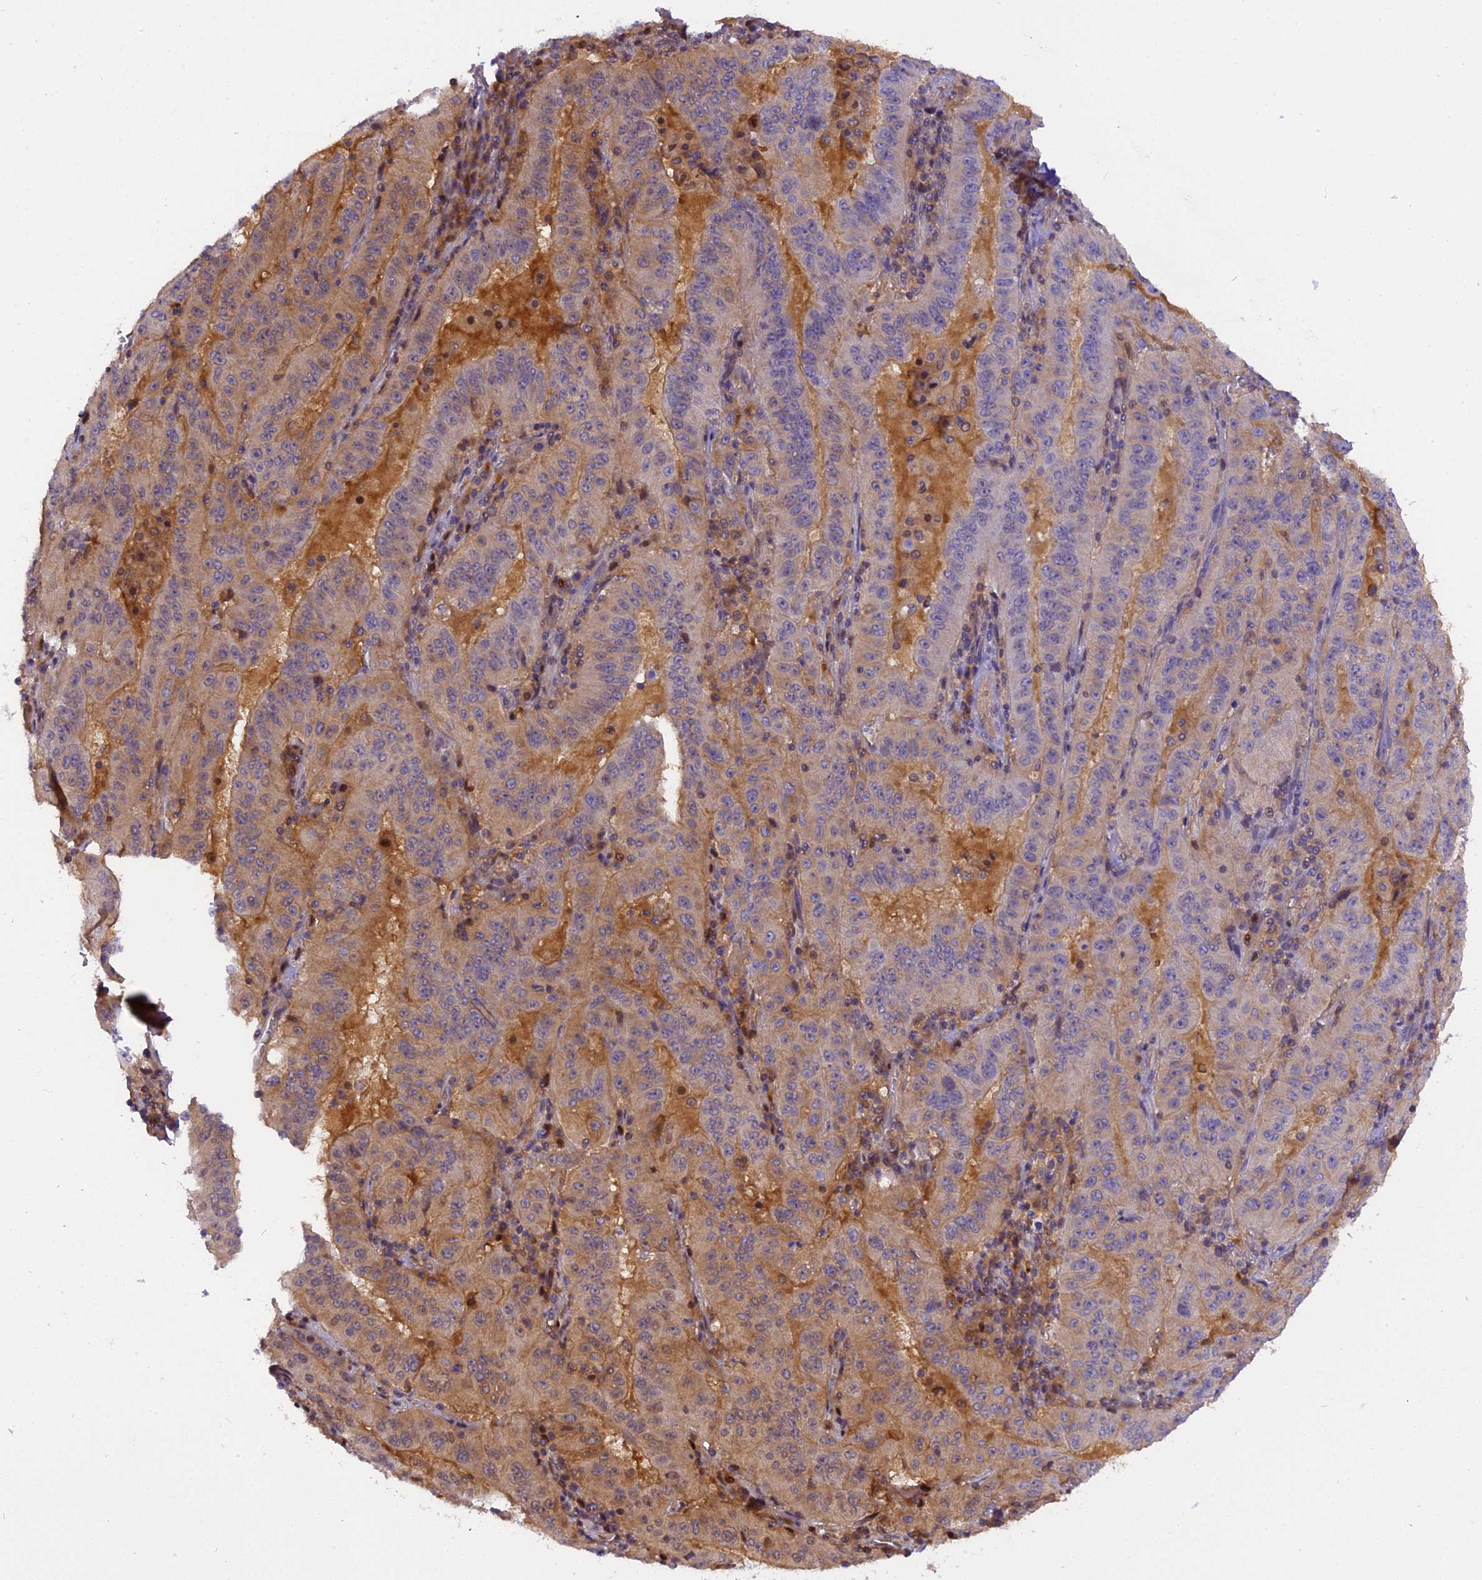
{"staining": {"intensity": "weak", "quantity": "25%-75%", "location": "cytoplasmic/membranous"}, "tissue": "pancreatic cancer", "cell_type": "Tumor cells", "image_type": "cancer", "snomed": [{"axis": "morphology", "description": "Adenocarcinoma, NOS"}, {"axis": "topography", "description": "Pancreas"}], "caption": "This image displays pancreatic cancer stained with immunohistochemistry to label a protein in brown. The cytoplasmic/membranous of tumor cells show weak positivity for the protein. Nuclei are counter-stained blue.", "gene": "RABGGTA", "patient": {"sex": "male", "age": 63}}